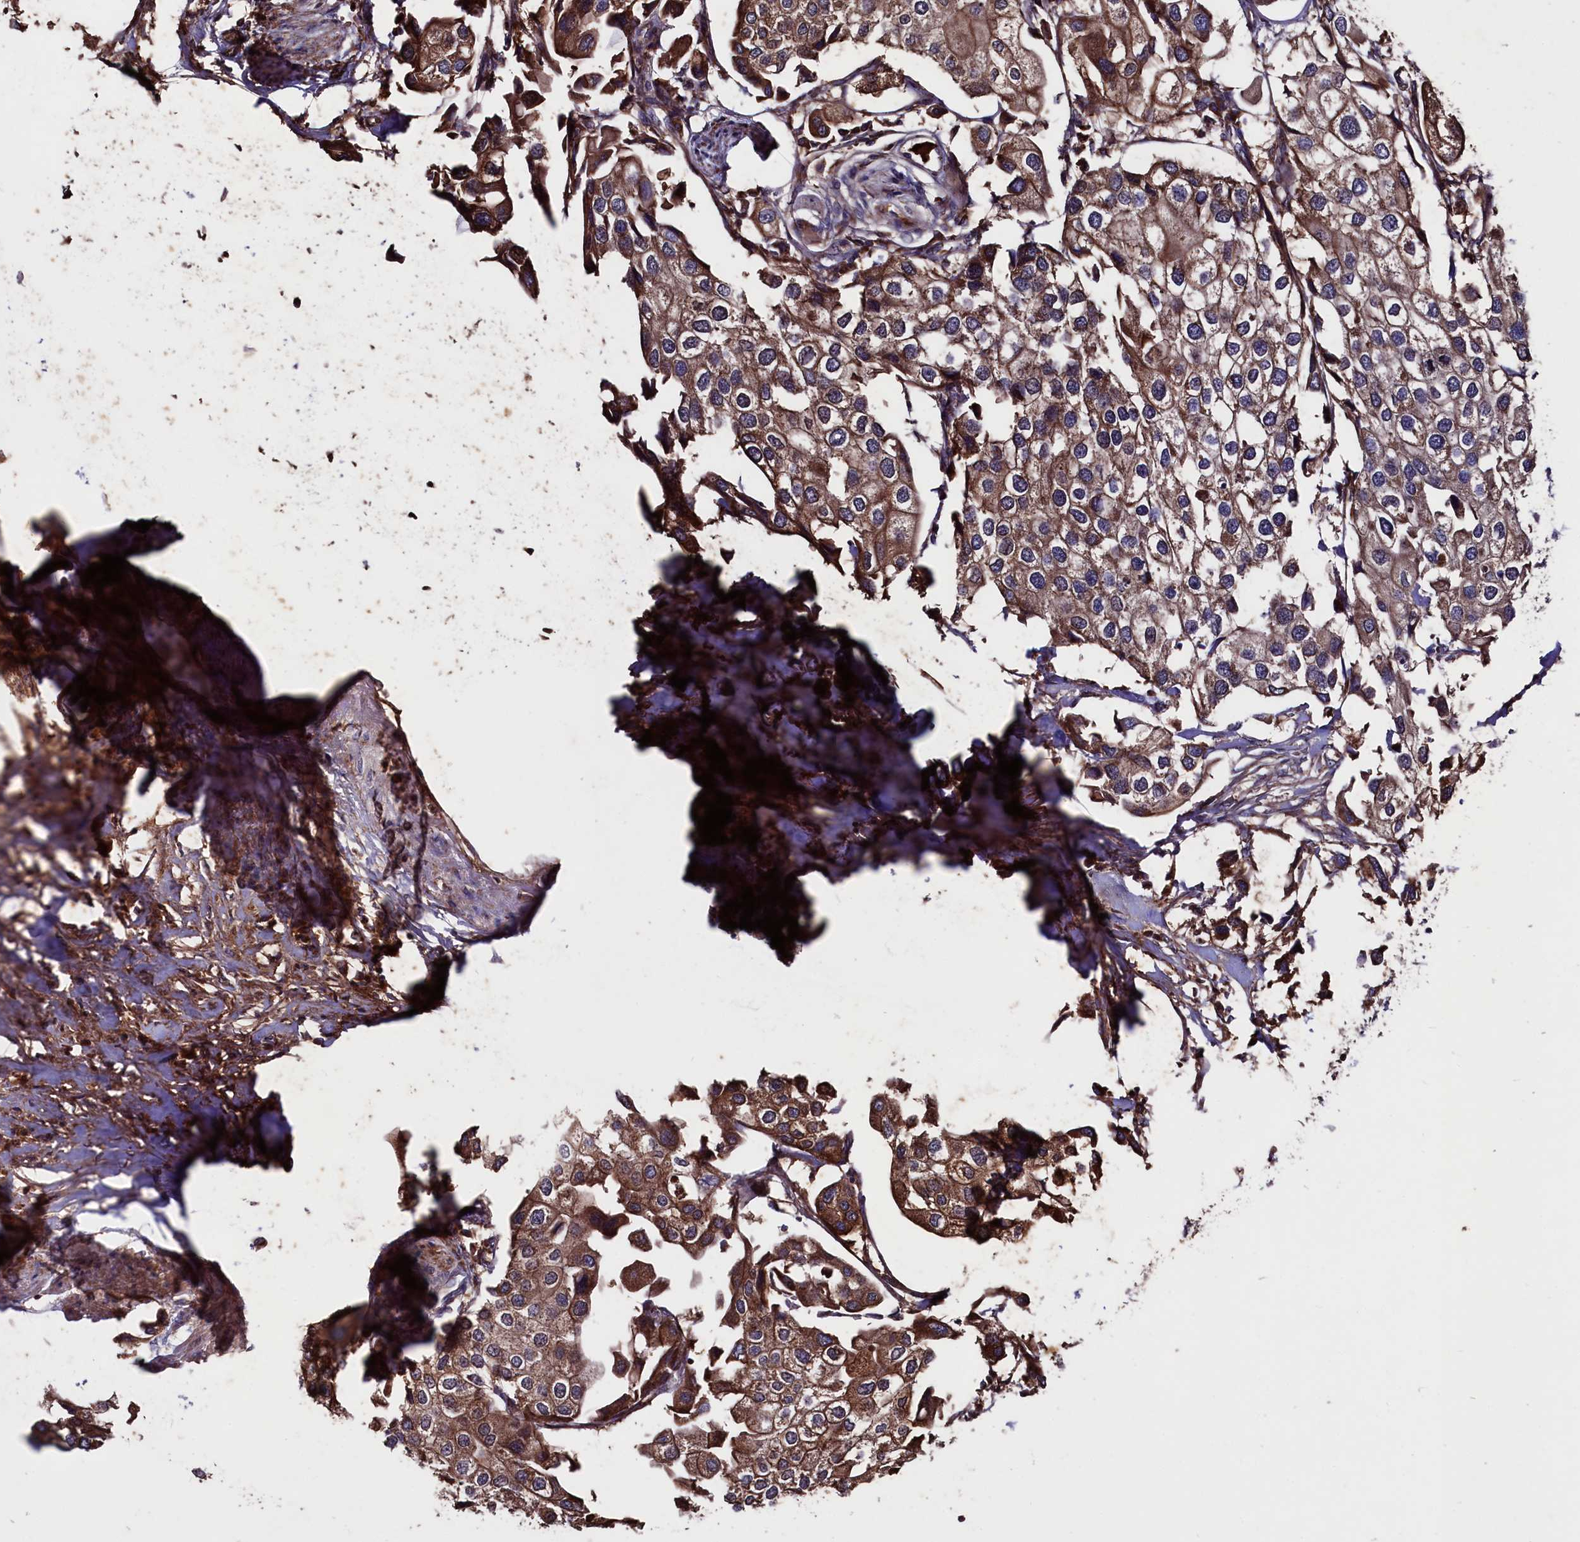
{"staining": {"intensity": "moderate", "quantity": ">75%", "location": "cytoplasmic/membranous"}, "tissue": "urothelial cancer", "cell_type": "Tumor cells", "image_type": "cancer", "snomed": [{"axis": "morphology", "description": "Urothelial carcinoma, High grade"}, {"axis": "topography", "description": "Urinary bladder"}], "caption": "Urothelial cancer tissue exhibits moderate cytoplasmic/membranous positivity in about >75% of tumor cells, visualized by immunohistochemistry.", "gene": "MYO1H", "patient": {"sex": "male", "age": 64}}